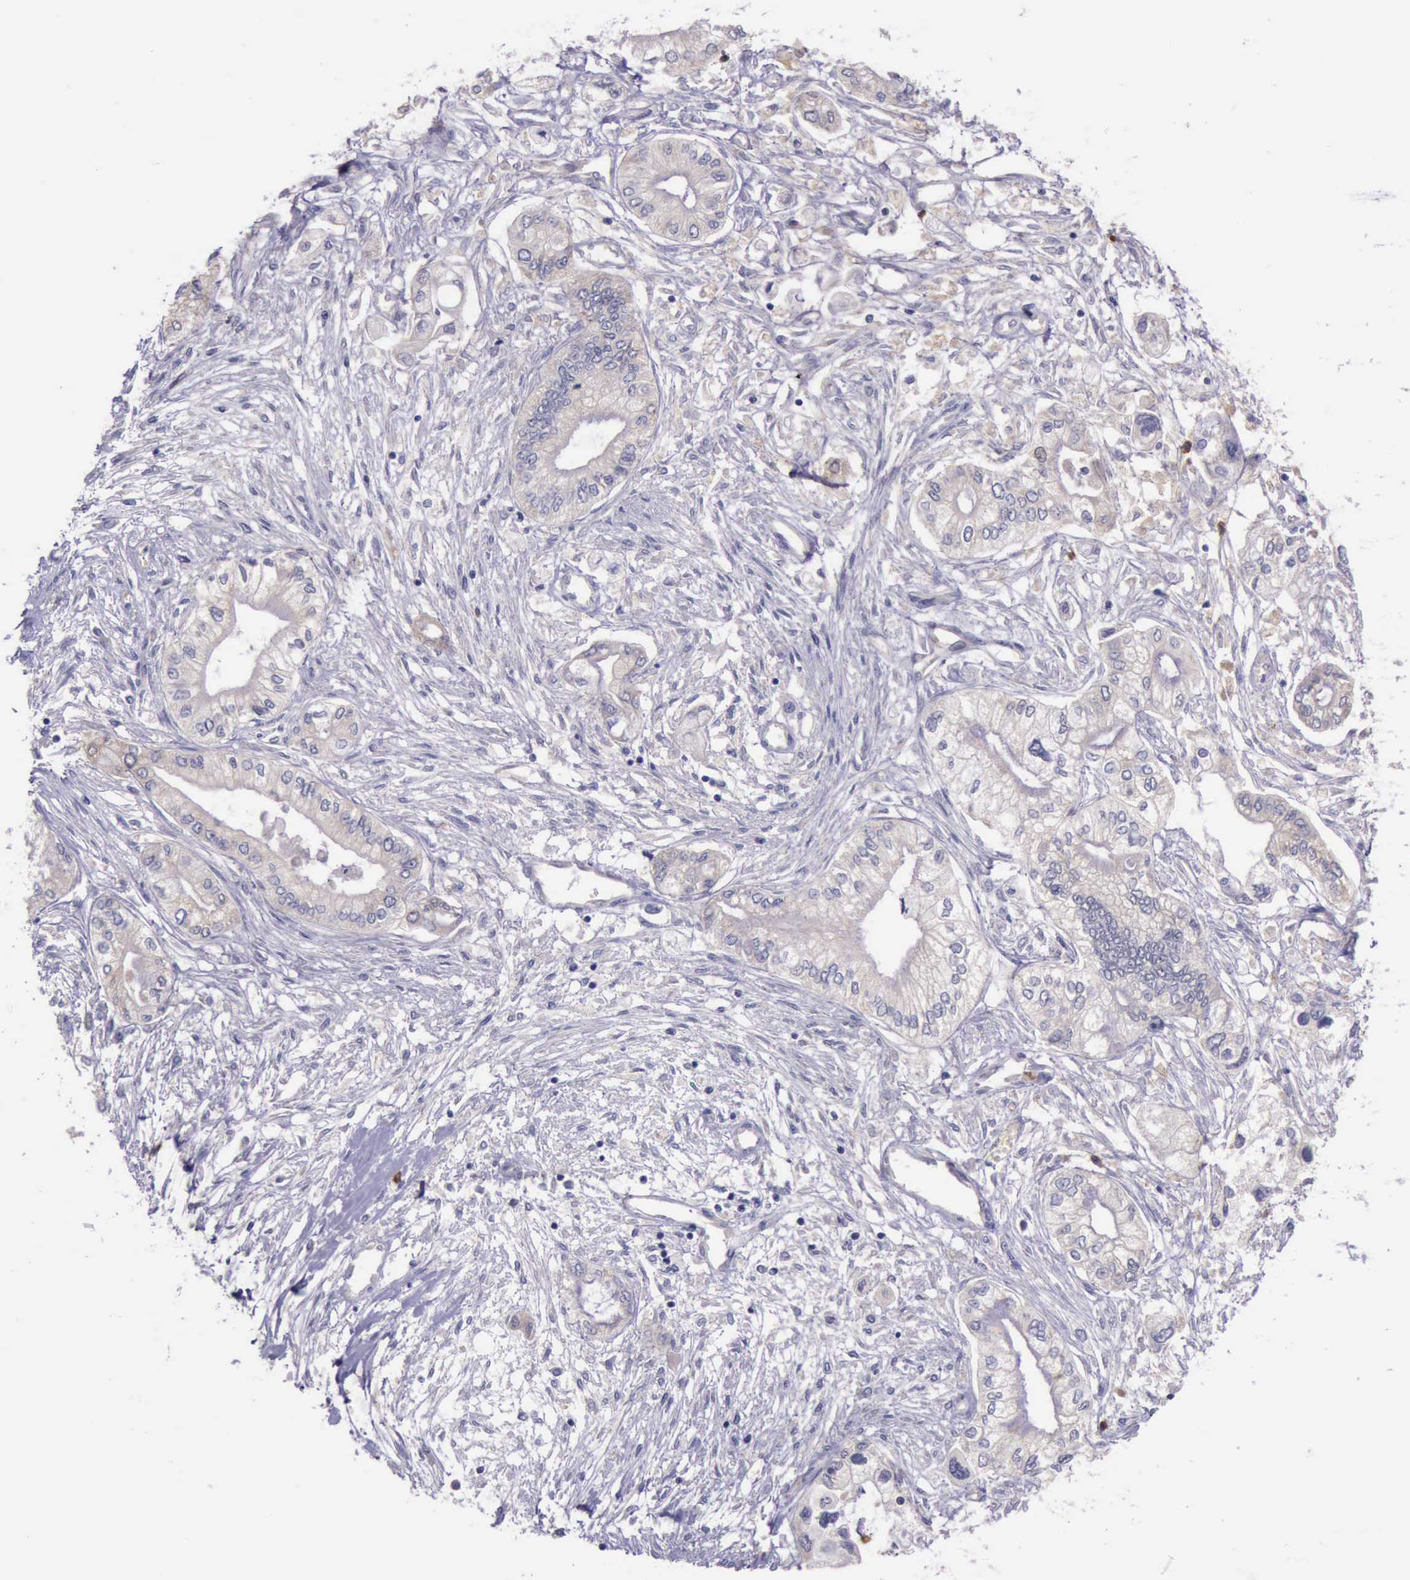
{"staining": {"intensity": "weak", "quantity": ">75%", "location": "cytoplasmic/membranous"}, "tissue": "pancreatic cancer", "cell_type": "Tumor cells", "image_type": "cancer", "snomed": [{"axis": "morphology", "description": "Adenocarcinoma, NOS"}, {"axis": "topography", "description": "Pancreas"}], "caption": "The immunohistochemical stain labels weak cytoplasmic/membranous positivity in tumor cells of pancreatic cancer tissue.", "gene": "PLEK2", "patient": {"sex": "male", "age": 79}}